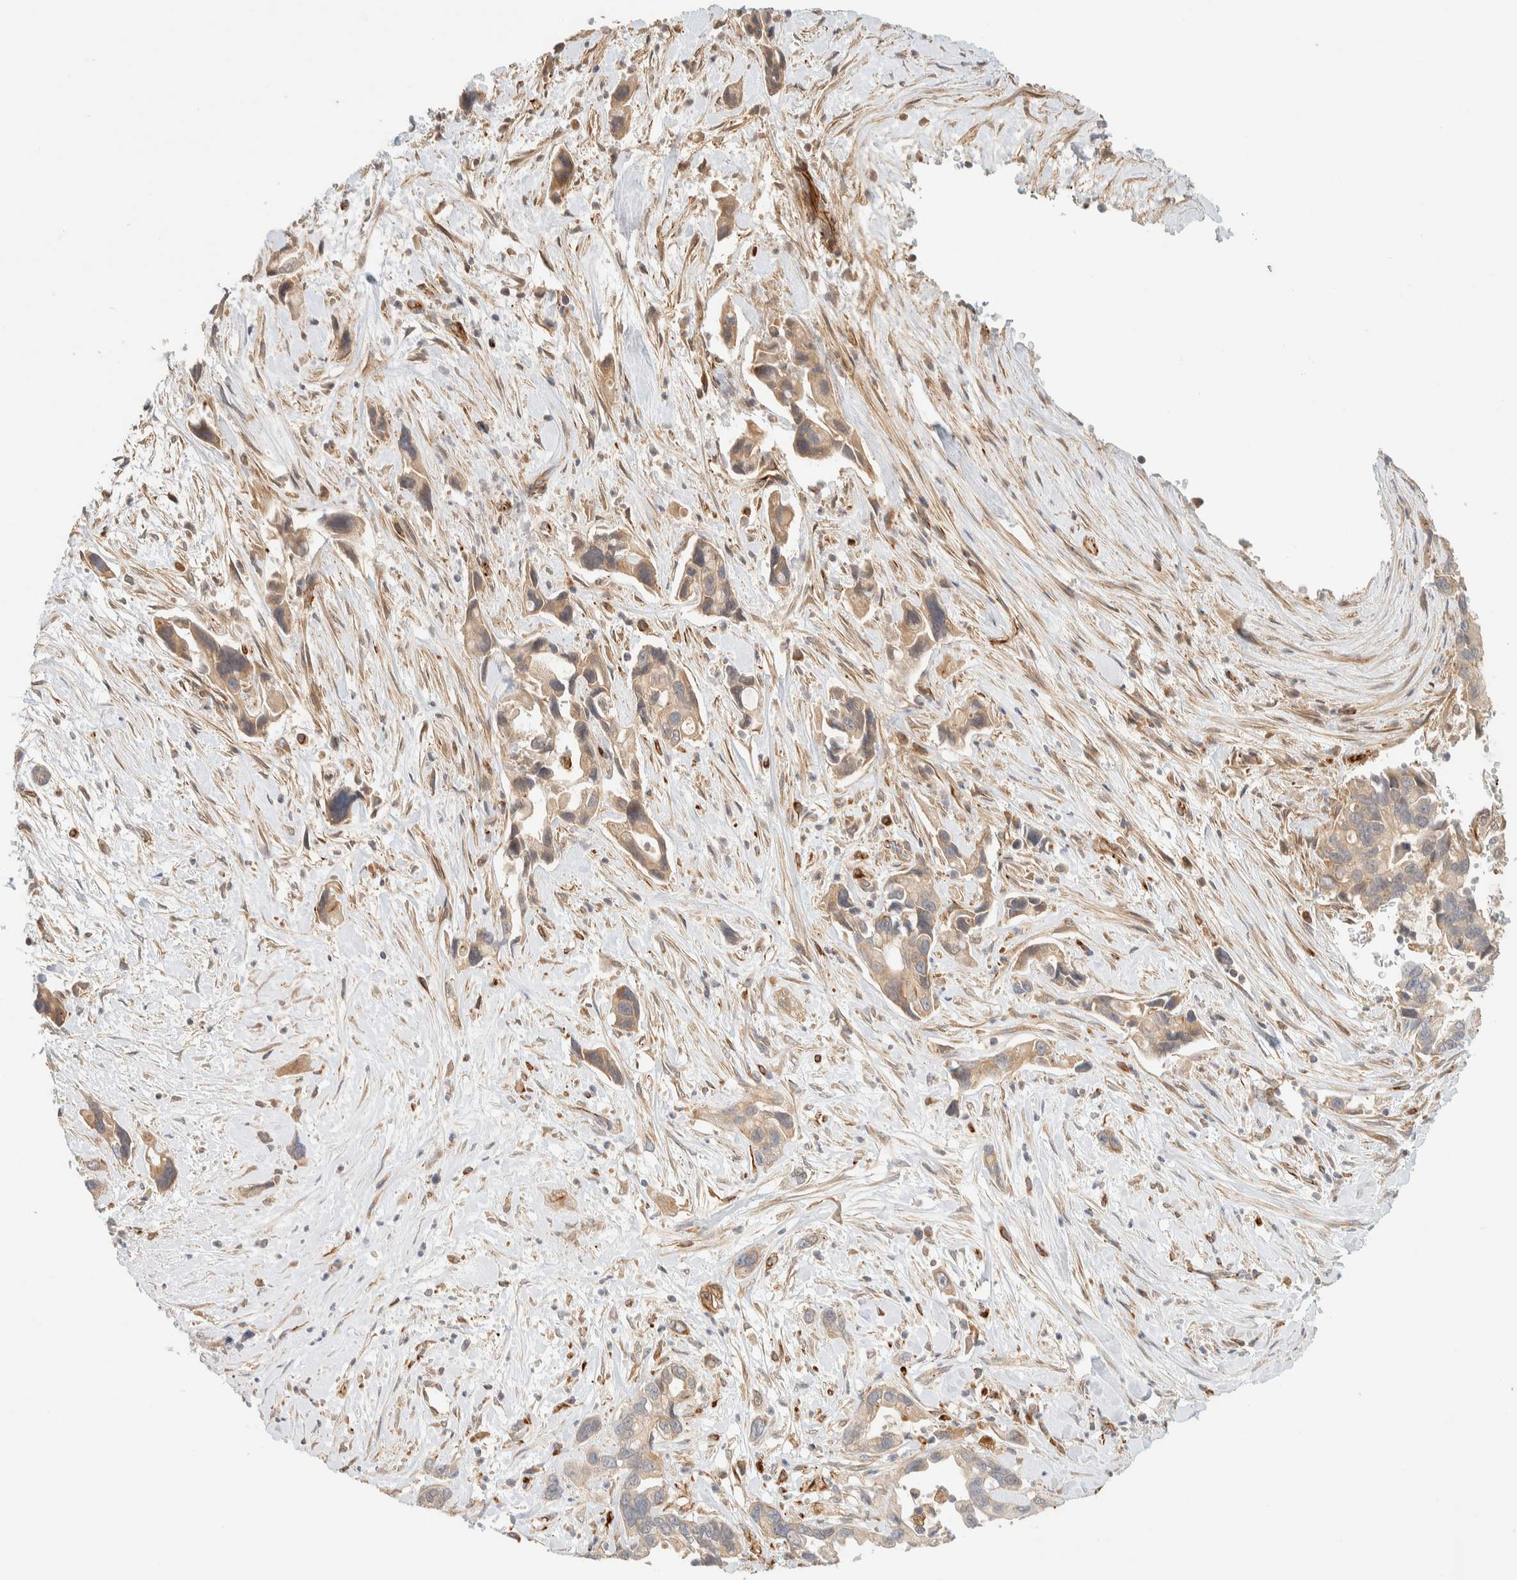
{"staining": {"intensity": "weak", "quantity": ">75%", "location": "cytoplasmic/membranous"}, "tissue": "pancreatic cancer", "cell_type": "Tumor cells", "image_type": "cancer", "snomed": [{"axis": "morphology", "description": "Adenocarcinoma, NOS"}, {"axis": "topography", "description": "Pancreas"}], "caption": "Adenocarcinoma (pancreatic) stained for a protein (brown) reveals weak cytoplasmic/membranous positive expression in approximately >75% of tumor cells.", "gene": "FAT1", "patient": {"sex": "female", "age": 70}}